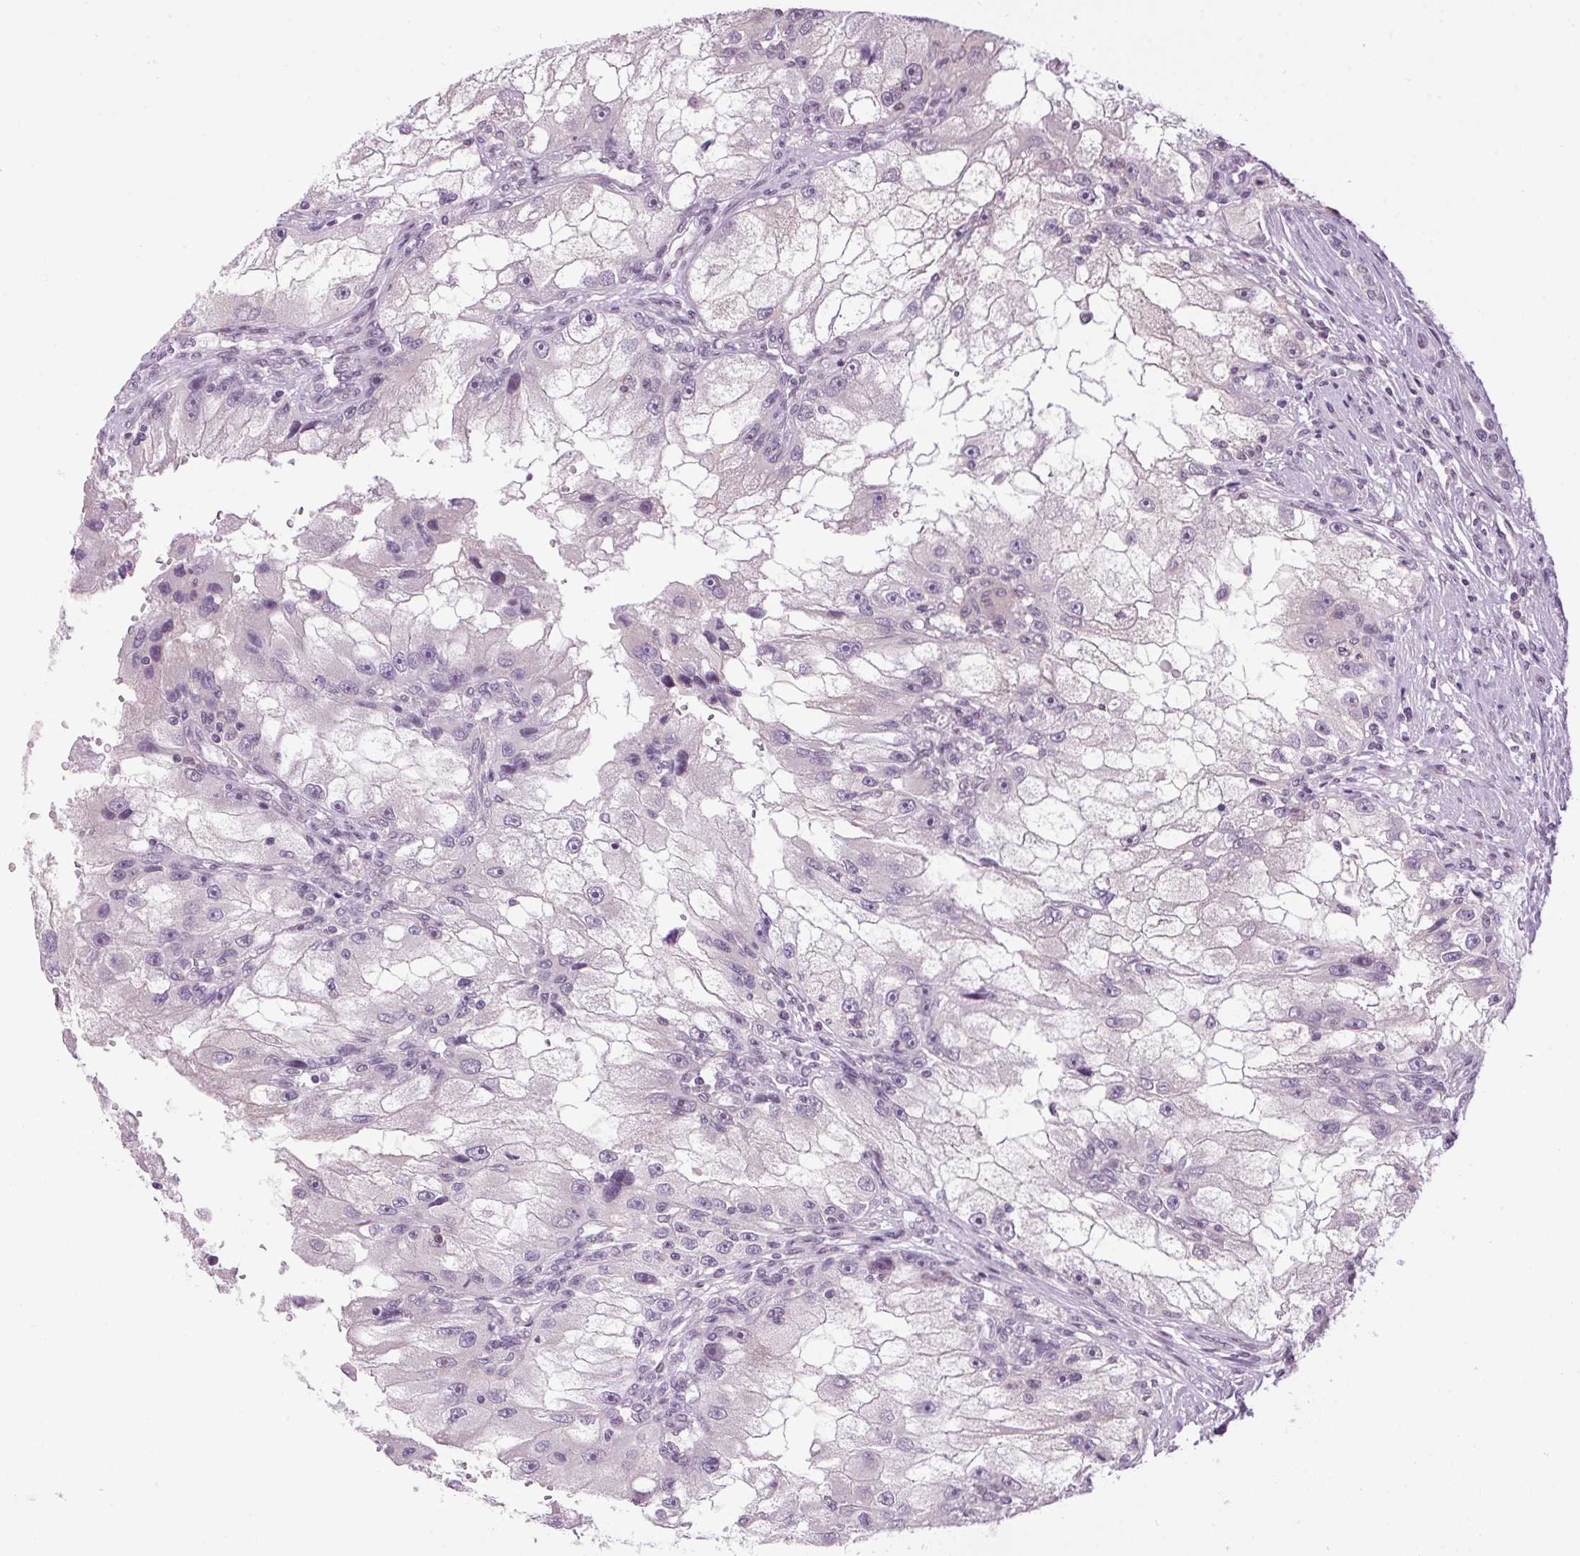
{"staining": {"intensity": "negative", "quantity": "none", "location": "none"}, "tissue": "renal cancer", "cell_type": "Tumor cells", "image_type": "cancer", "snomed": [{"axis": "morphology", "description": "Adenocarcinoma, NOS"}, {"axis": "topography", "description": "Kidney"}], "caption": "Tumor cells show no significant protein positivity in renal cancer (adenocarcinoma).", "gene": "SMIM13", "patient": {"sex": "male", "age": 63}}